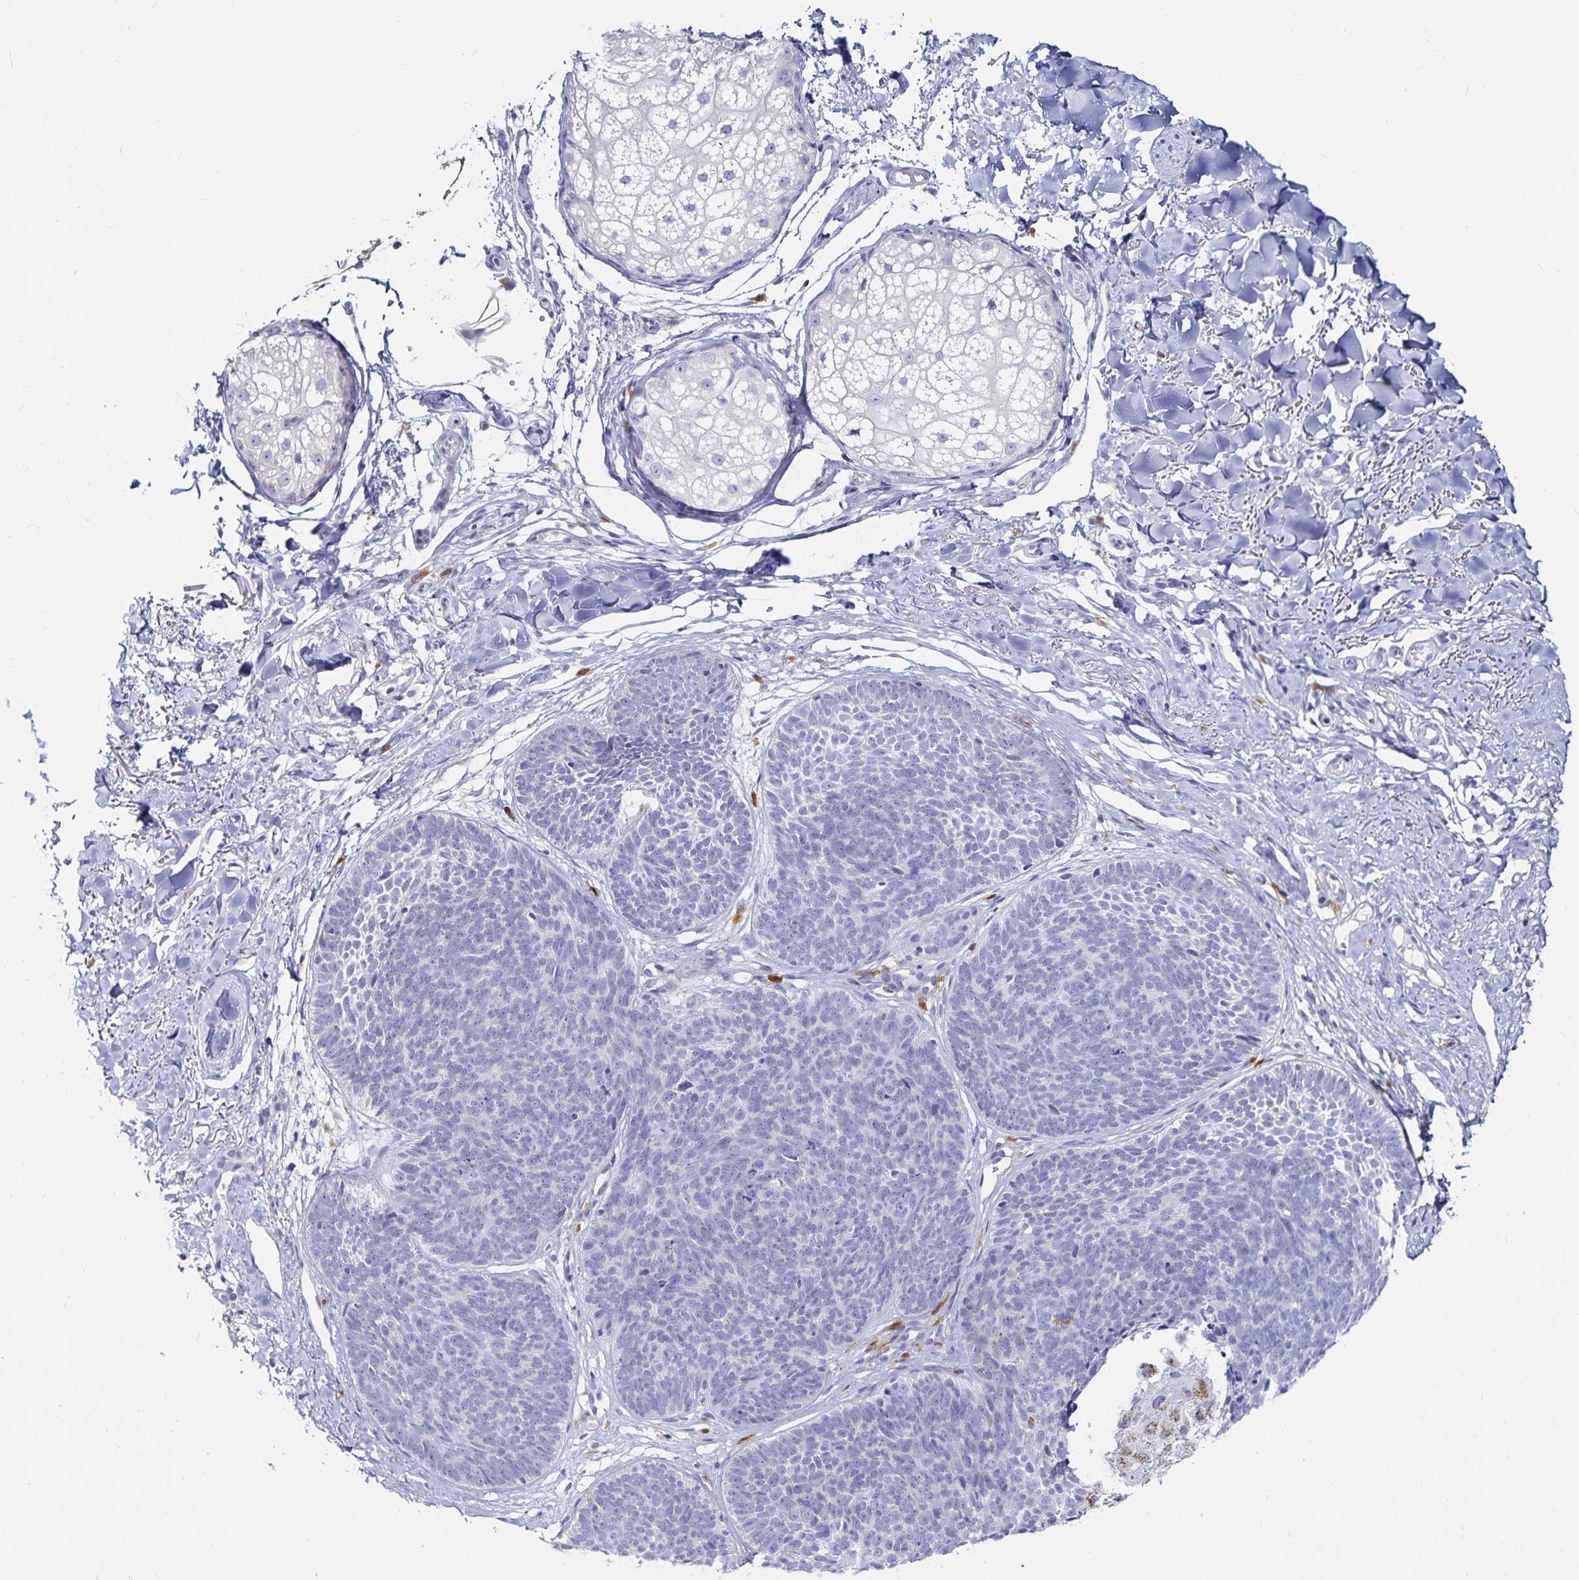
{"staining": {"intensity": "negative", "quantity": "none", "location": "none"}, "tissue": "skin cancer", "cell_type": "Tumor cells", "image_type": "cancer", "snomed": [{"axis": "morphology", "description": "Basal cell carcinoma"}, {"axis": "topography", "description": "Skin"}, {"axis": "topography", "description": "Skin of neck"}, {"axis": "topography", "description": "Skin of shoulder"}, {"axis": "topography", "description": "Skin of back"}], "caption": "Tumor cells show no significant expression in skin basal cell carcinoma. The staining is performed using DAB (3,3'-diaminobenzidine) brown chromogen with nuclei counter-stained in using hematoxylin.", "gene": "TNIP1", "patient": {"sex": "male", "age": 80}}